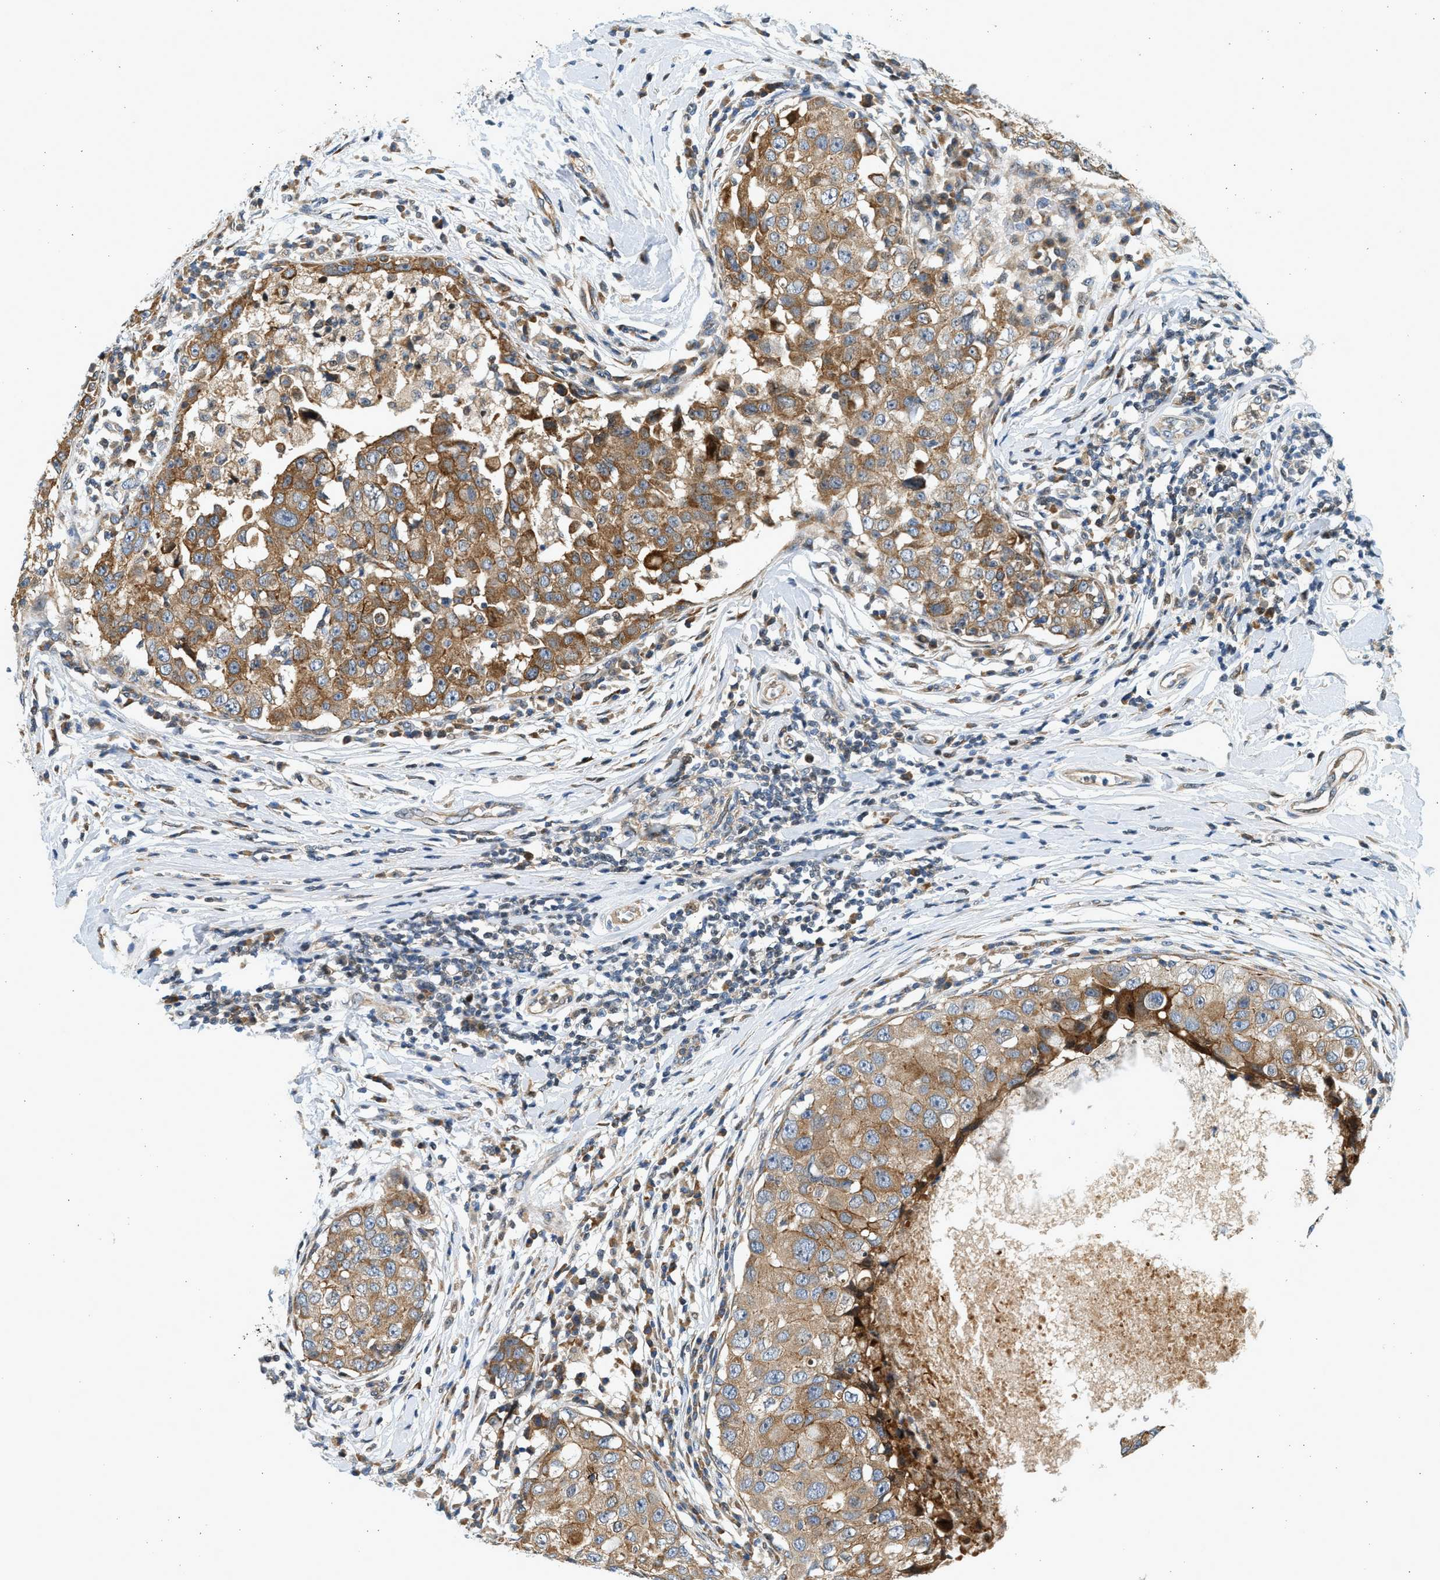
{"staining": {"intensity": "moderate", "quantity": ">75%", "location": "cytoplasmic/membranous"}, "tissue": "breast cancer", "cell_type": "Tumor cells", "image_type": "cancer", "snomed": [{"axis": "morphology", "description": "Duct carcinoma"}, {"axis": "topography", "description": "Breast"}], "caption": "DAB (3,3'-diaminobenzidine) immunohistochemical staining of breast cancer (infiltrating ductal carcinoma) displays moderate cytoplasmic/membranous protein positivity in about >75% of tumor cells.", "gene": "NRSN2", "patient": {"sex": "female", "age": 27}}